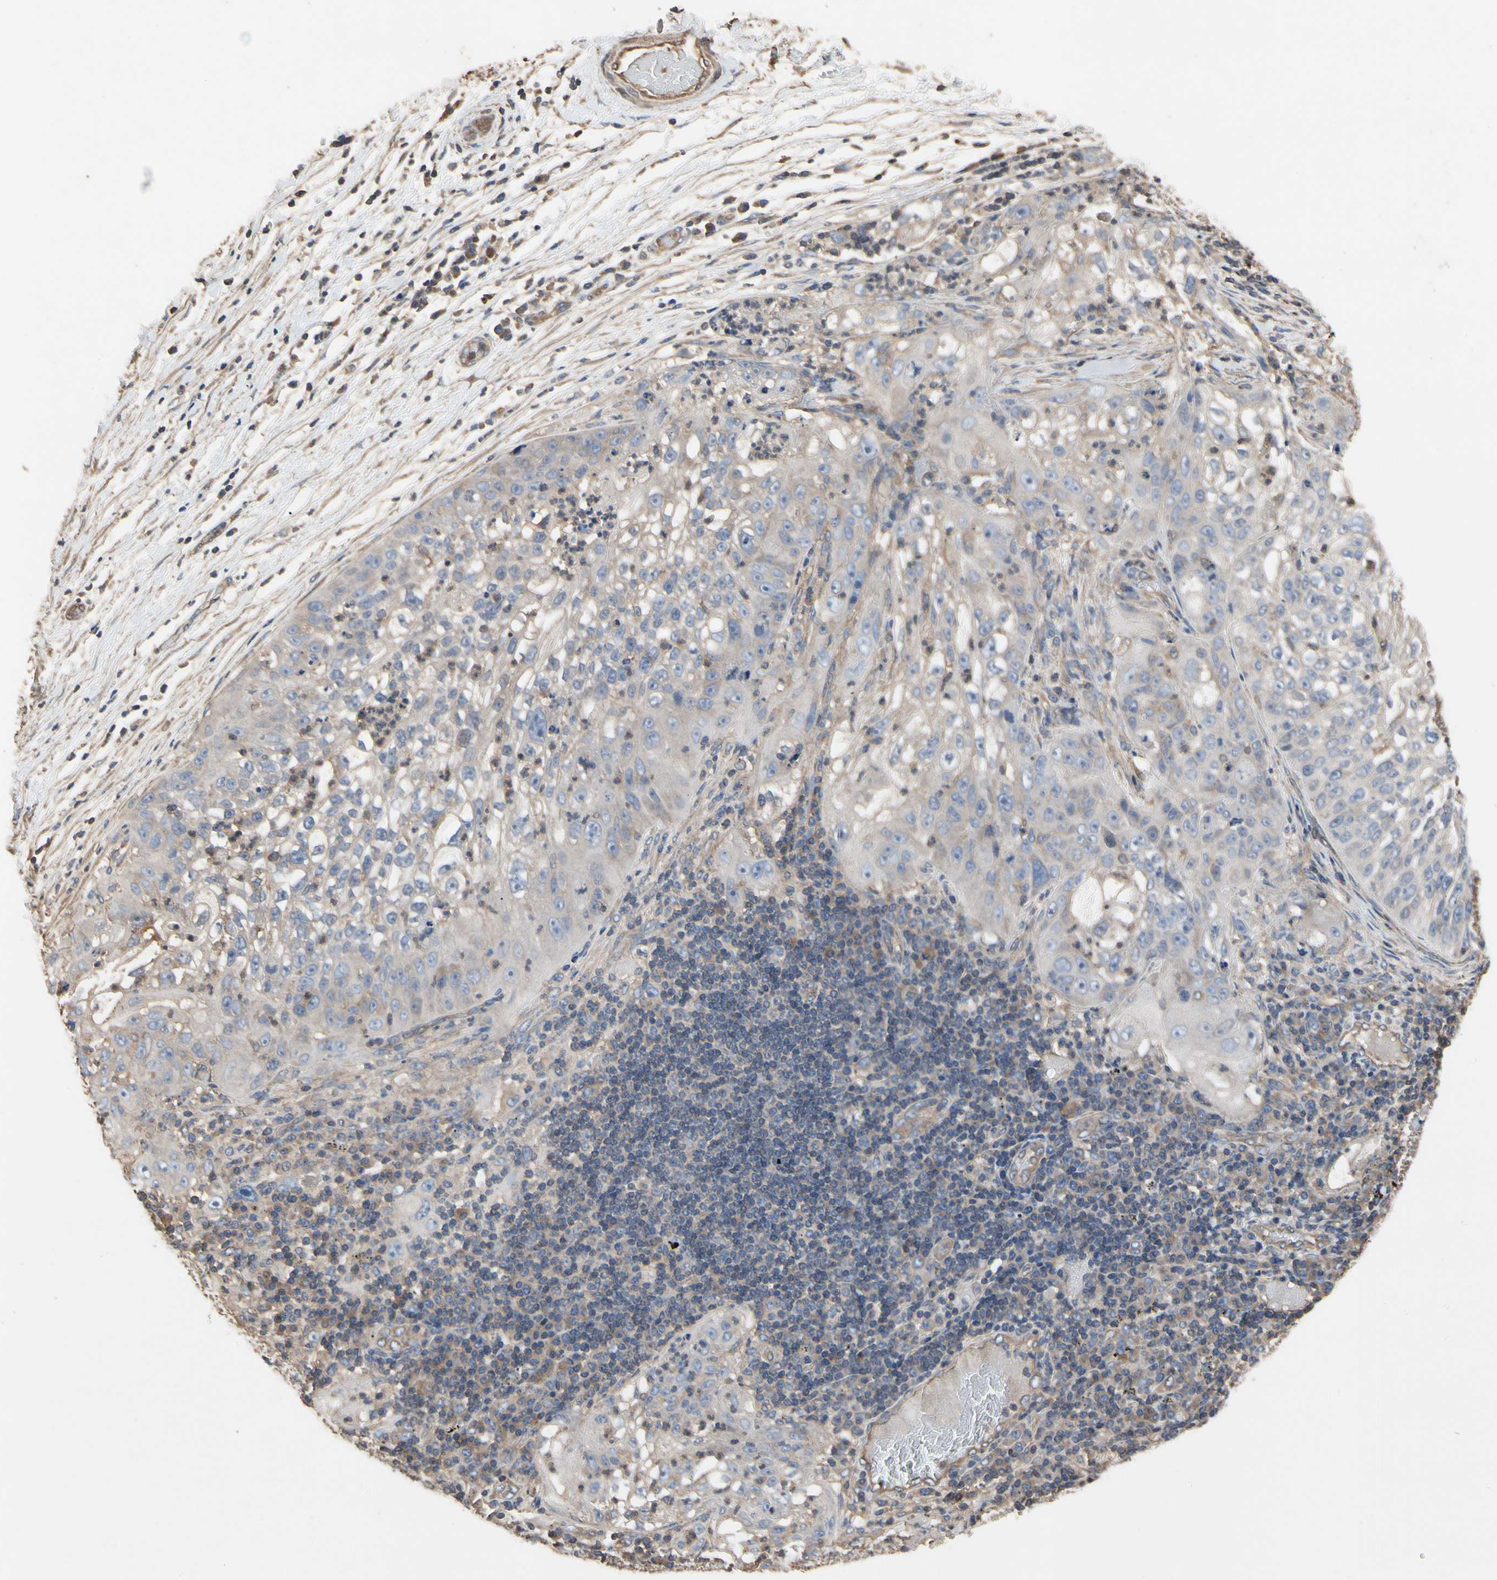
{"staining": {"intensity": "weak", "quantity": "25%-75%", "location": "cytoplasmic/membranous"}, "tissue": "lung cancer", "cell_type": "Tumor cells", "image_type": "cancer", "snomed": [{"axis": "morphology", "description": "Inflammation, NOS"}, {"axis": "morphology", "description": "Squamous cell carcinoma, NOS"}, {"axis": "topography", "description": "Lymph node"}, {"axis": "topography", "description": "Soft tissue"}, {"axis": "topography", "description": "Lung"}], "caption": "Protein analysis of squamous cell carcinoma (lung) tissue reveals weak cytoplasmic/membranous positivity in about 25%-75% of tumor cells.", "gene": "PDZK1", "patient": {"sex": "male", "age": 66}}